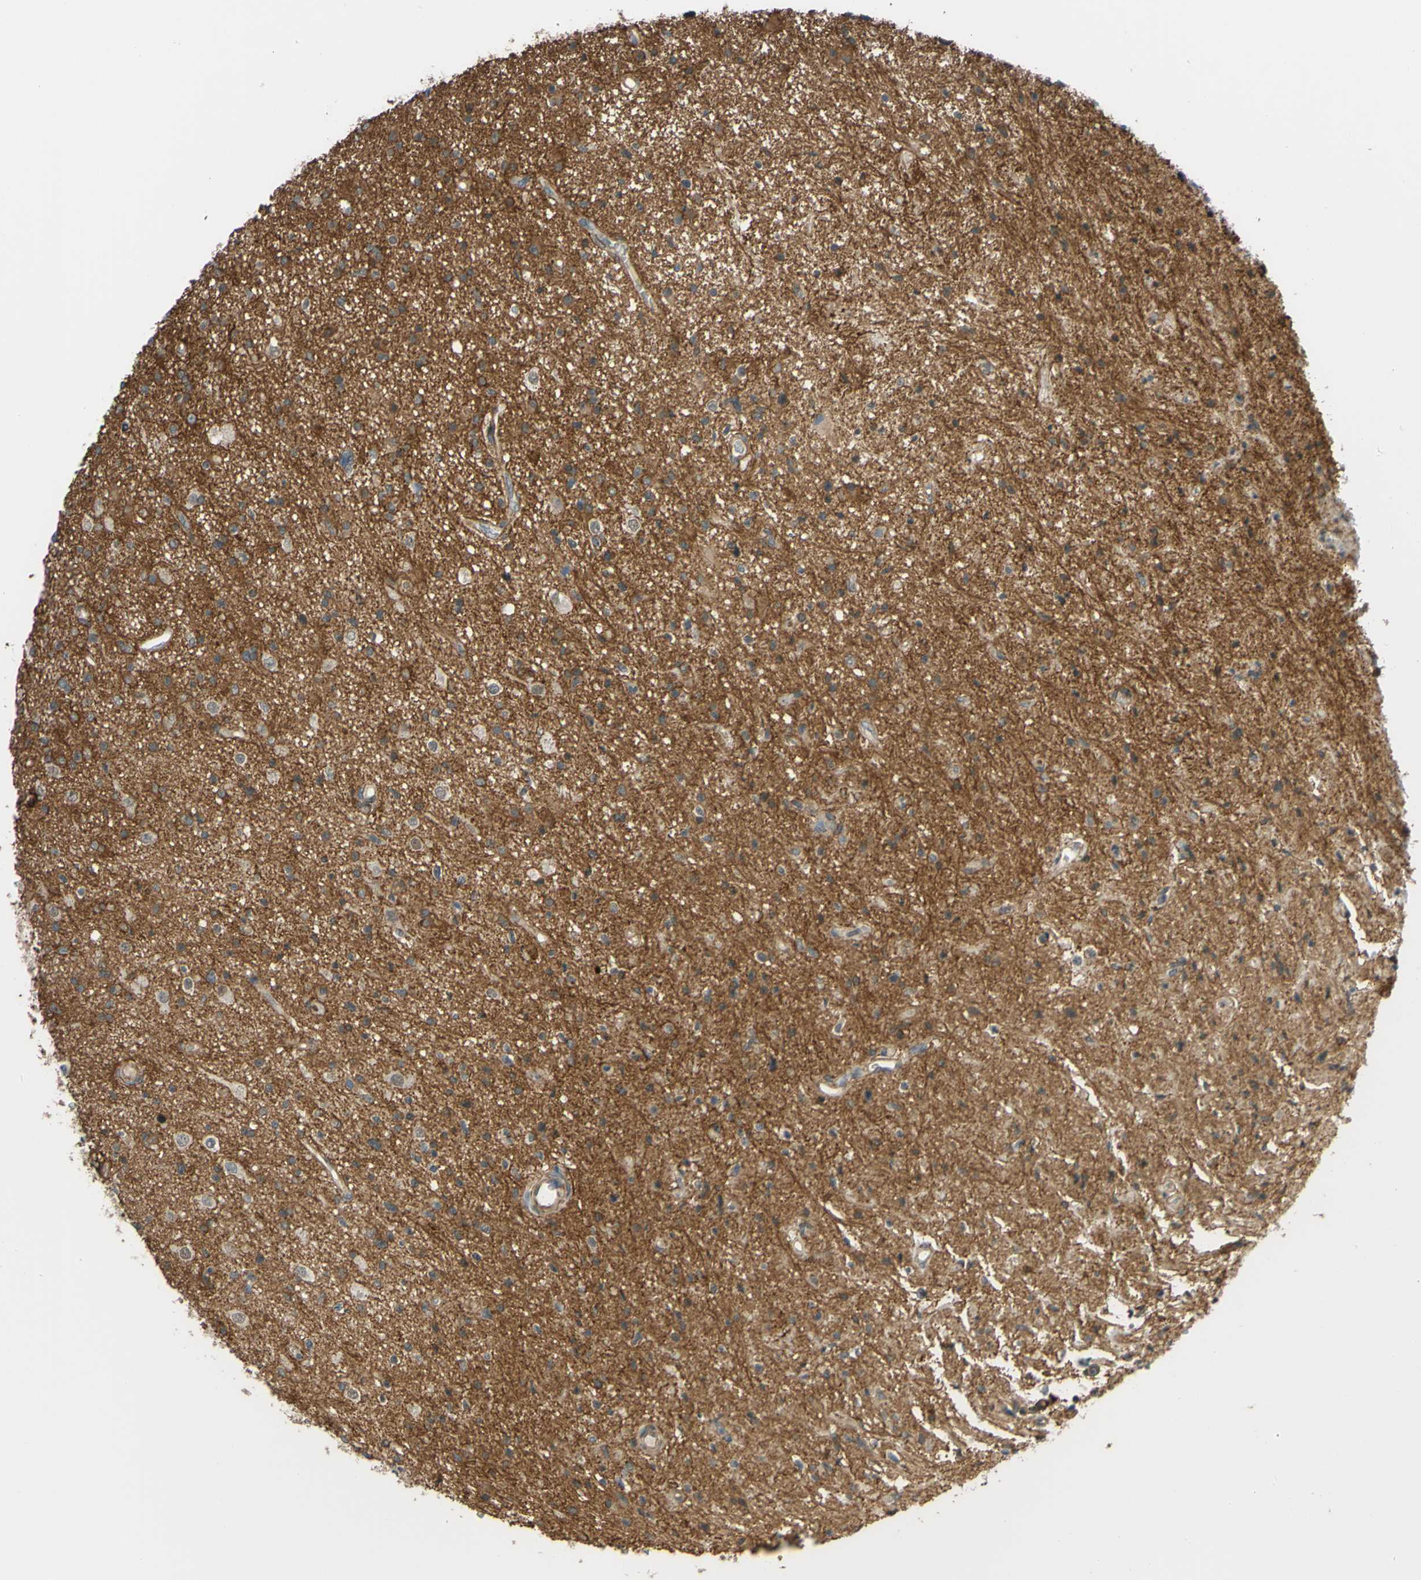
{"staining": {"intensity": "moderate", "quantity": "25%-75%", "location": "cytoplasmic/membranous"}, "tissue": "glioma", "cell_type": "Tumor cells", "image_type": "cancer", "snomed": [{"axis": "morphology", "description": "Glioma, malignant, High grade"}, {"axis": "topography", "description": "Brain"}], "caption": "About 25%-75% of tumor cells in glioma demonstrate moderate cytoplasmic/membranous protein positivity as visualized by brown immunohistochemical staining.", "gene": "ADD3", "patient": {"sex": "male", "age": 33}}